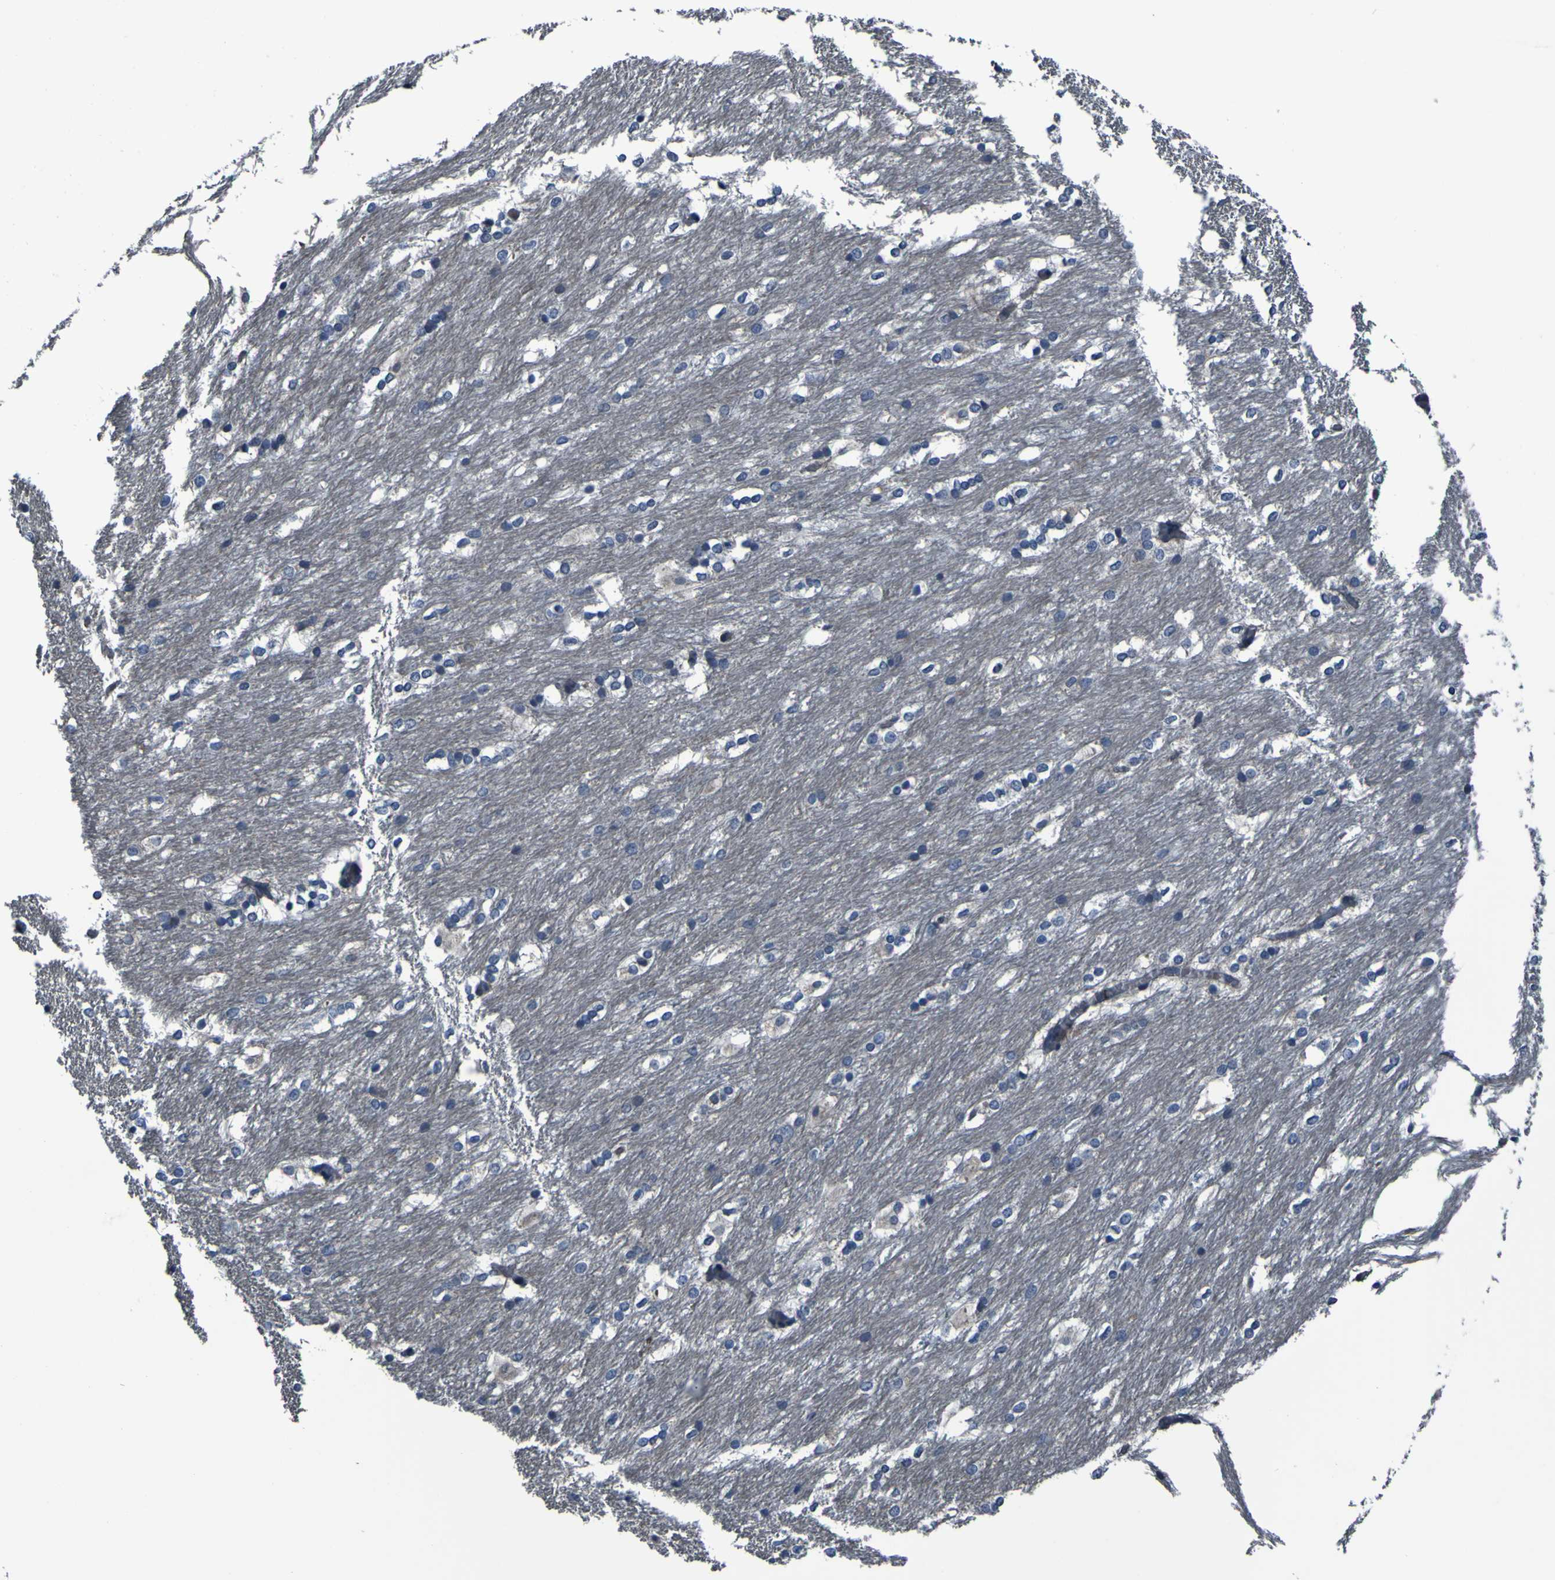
{"staining": {"intensity": "negative", "quantity": "none", "location": "none"}, "tissue": "caudate", "cell_type": "Glial cells", "image_type": "normal", "snomed": [{"axis": "morphology", "description": "Normal tissue, NOS"}, {"axis": "topography", "description": "Lateral ventricle wall"}], "caption": "Protein analysis of unremarkable caudate shows no significant staining in glial cells.", "gene": "GRAMD1A", "patient": {"sex": "female", "age": 19}}